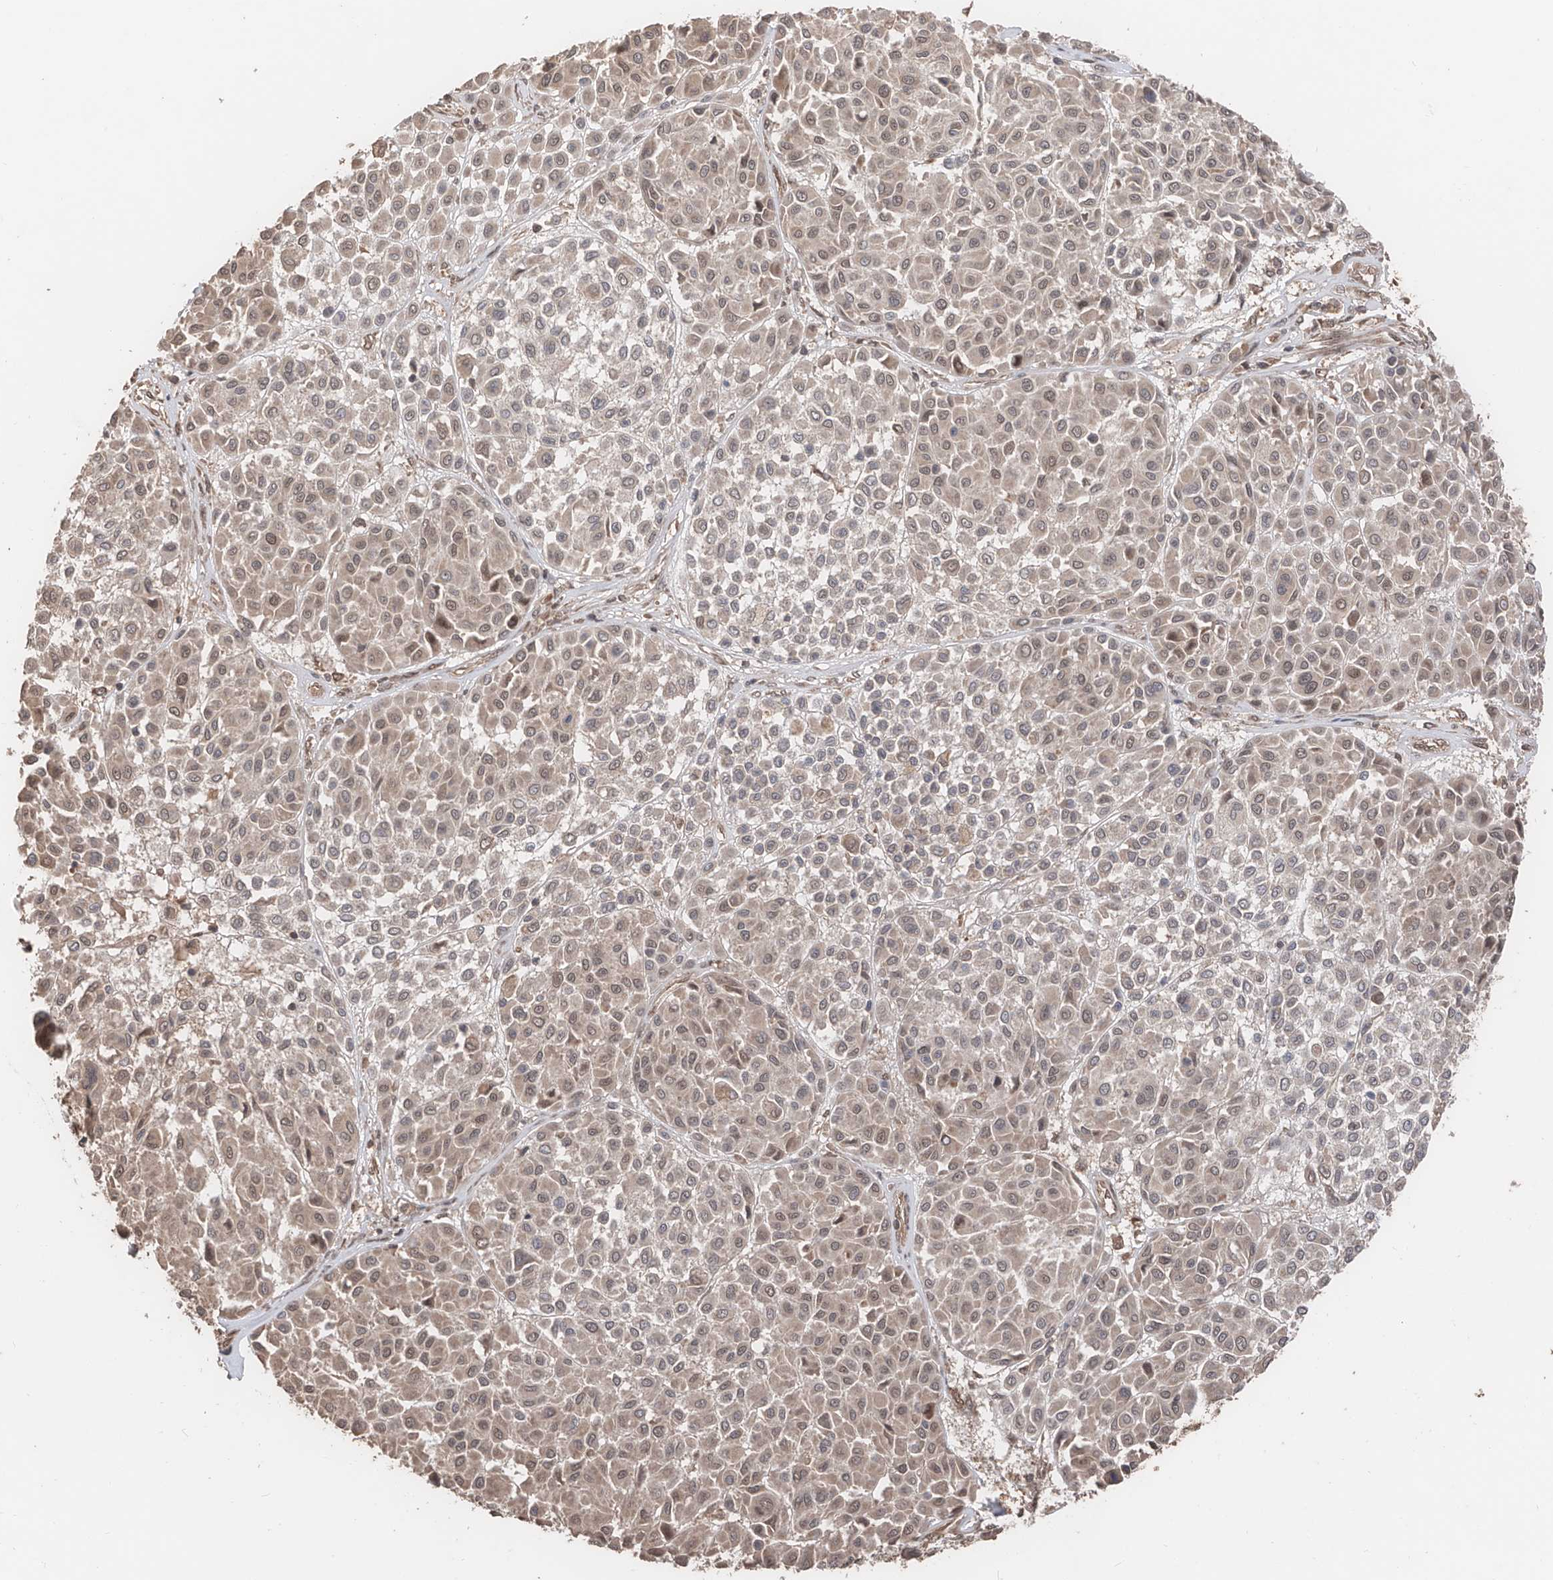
{"staining": {"intensity": "weak", "quantity": ">75%", "location": "cytoplasmic/membranous,nuclear"}, "tissue": "melanoma", "cell_type": "Tumor cells", "image_type": "cancer", "snomed": [{"axis": "morphology", "description": "Malignant melanoma, Metastatic site"}, {"axis": "topography", "description": "Soft tissue"}], "caption": "Immunohistochemistry (IHC) staining of malignant melanoma (metastatic site), which exhibits low levels of weak cytoplasmic/membranous and nuclear expression in about >75% of tumor cells indicating weak cytoplasmic/membranous and nuclear protein staining. The staining was performed using DAB (brown) for protein detection and nuclei were counterstained in hematoxylin (blue).", "gene": "FAM135A", "patient": {"sex": "male", "age": 41}}